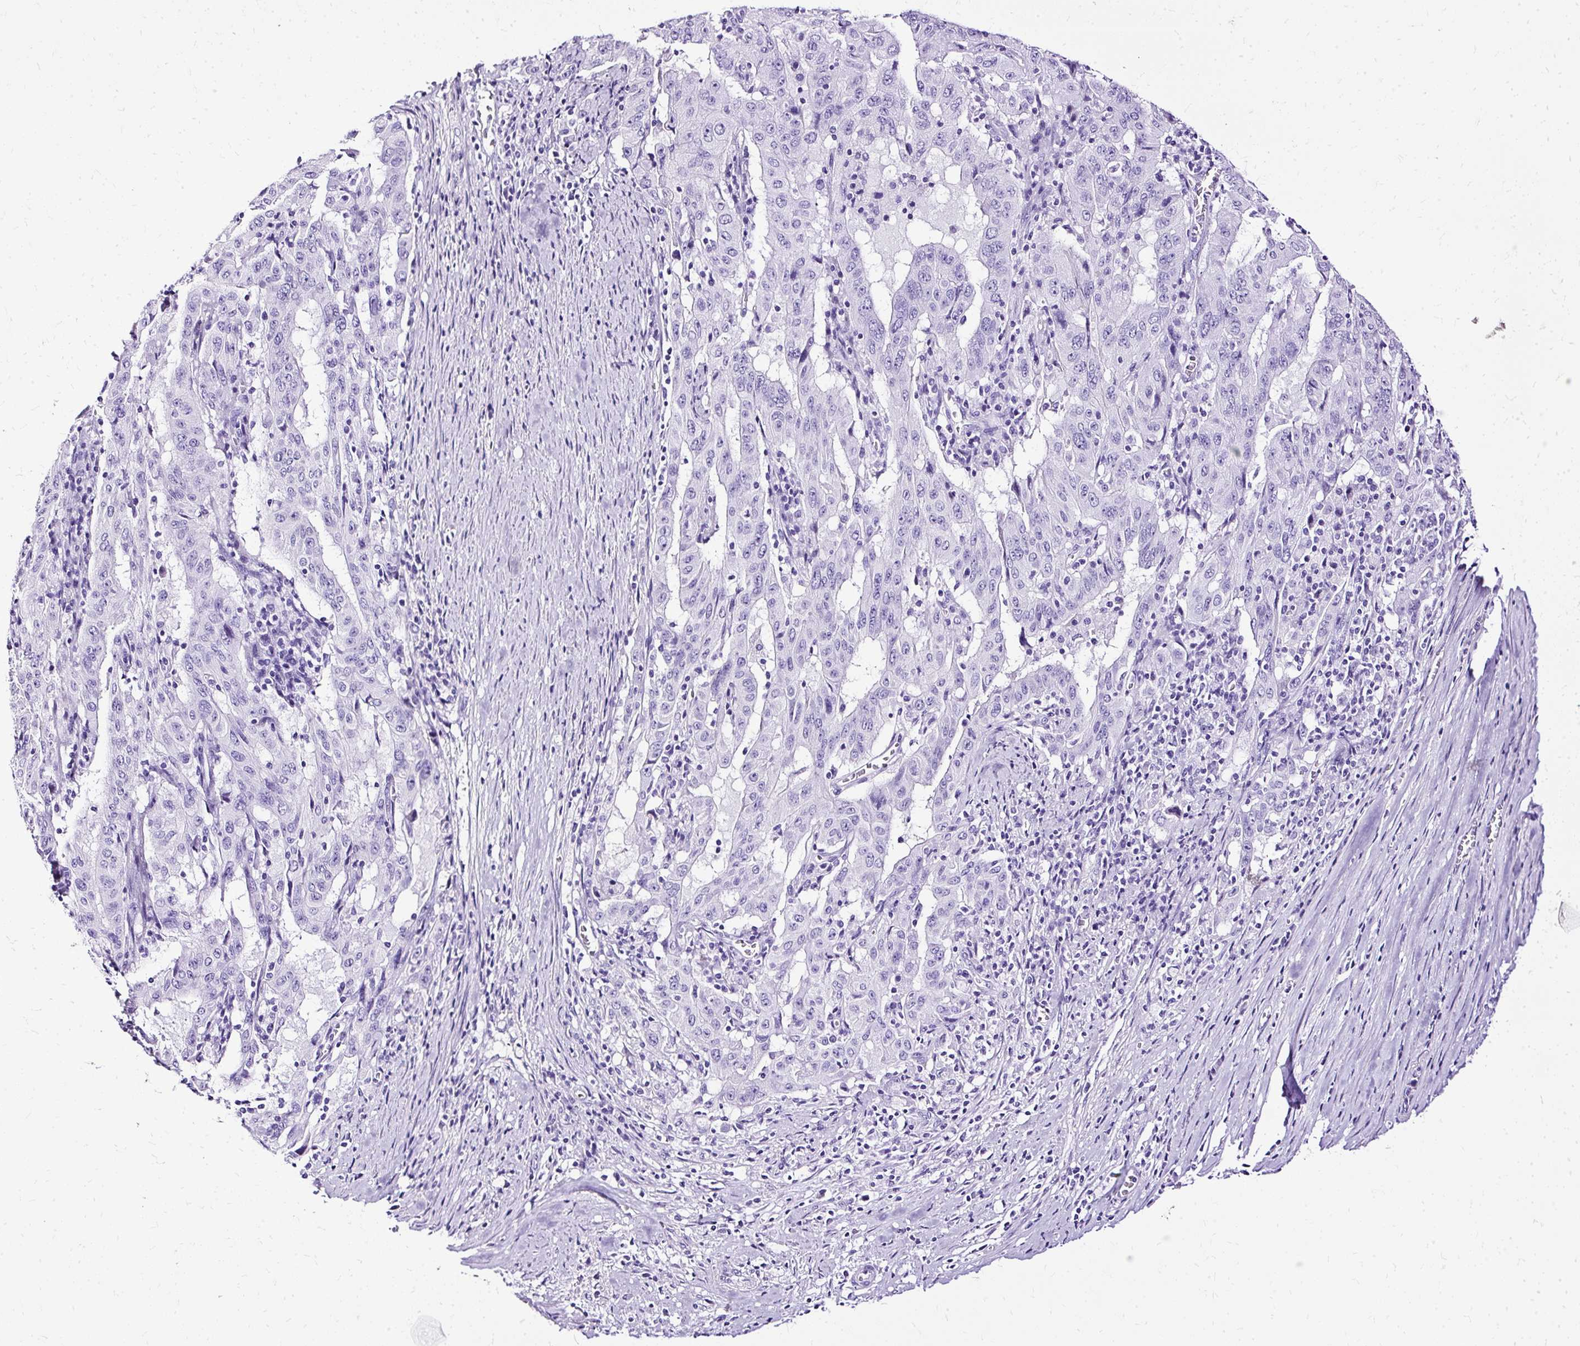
{"staining": {"intensity": "negative", "quantity": "none", "location": "none"}, "tissue": "pancreatic cancer", "cell_type": "Tumor cells", "image_type": "cancer", "snomed": [{"axis": "morphology", "description": "Adenocarcinoma, NOS"}, {"axis": "topography", "description": "Pancreas"}], "caption": "This is a micrograph of IHC staining of pancreatic adenocarcinoma, which shows no expression in tumor cells.", "gene": "SLC8A2", "patient": {"sex": "male", "age": 63}}